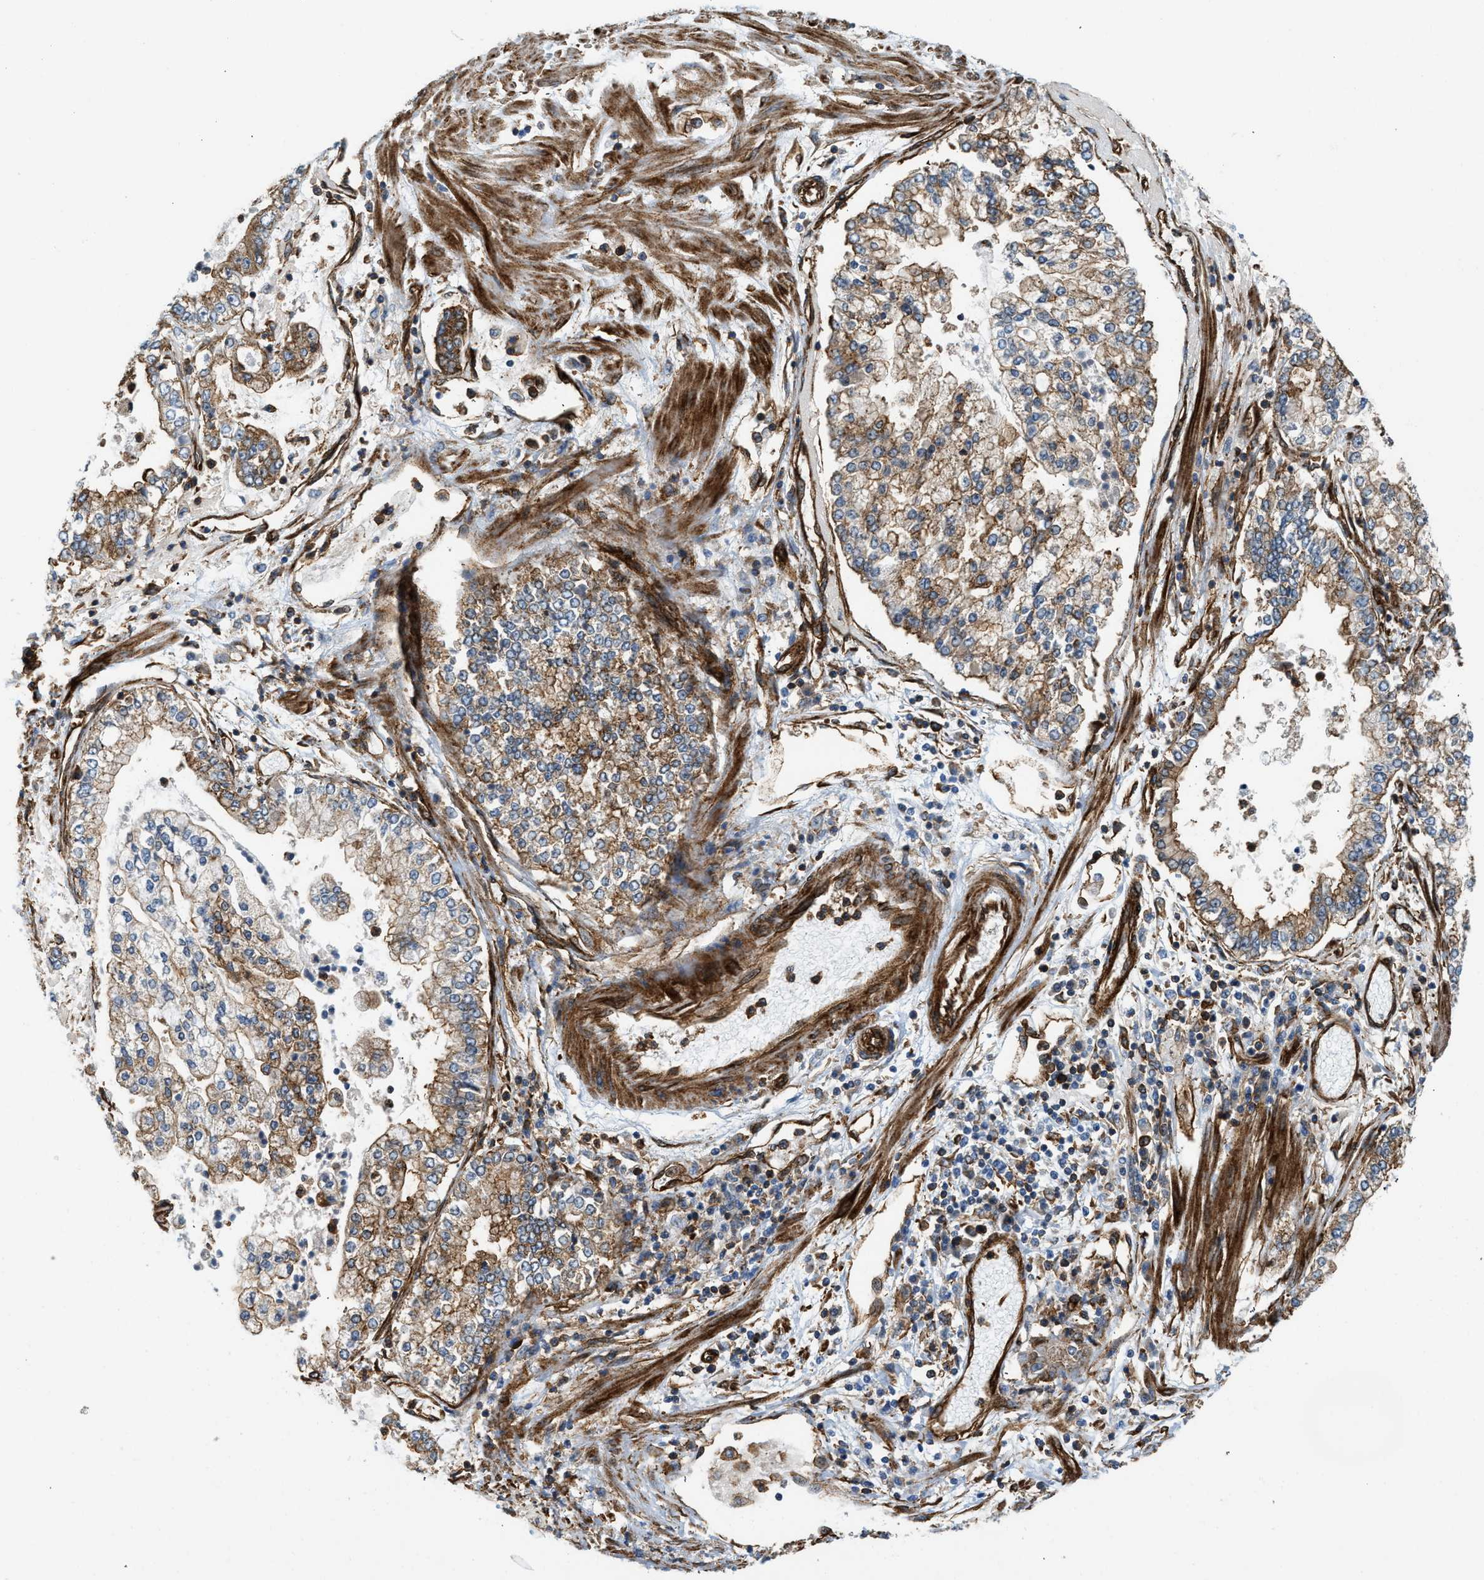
{"staining": {"intensity": "strong", "quantity": "25%-75%", "location": "cytoplasmic/membranous"}, "tissue": "stomach cancer", "cell_type": "Tumor cells", "image_type": "cancer", "snomed": [{"axis": "morphology", "description": "Adenocarcinoma, NOS"}, {"axis": "topography", "description": "Stomach"}], "caption": "A high amount of strong cytoplasmic/membranous expression is appreciated in about 25%-75% of tumor cells in stomach cancer tissue.", "gene": "HIP1", "patient": {"sex": "male", "age": 76}}